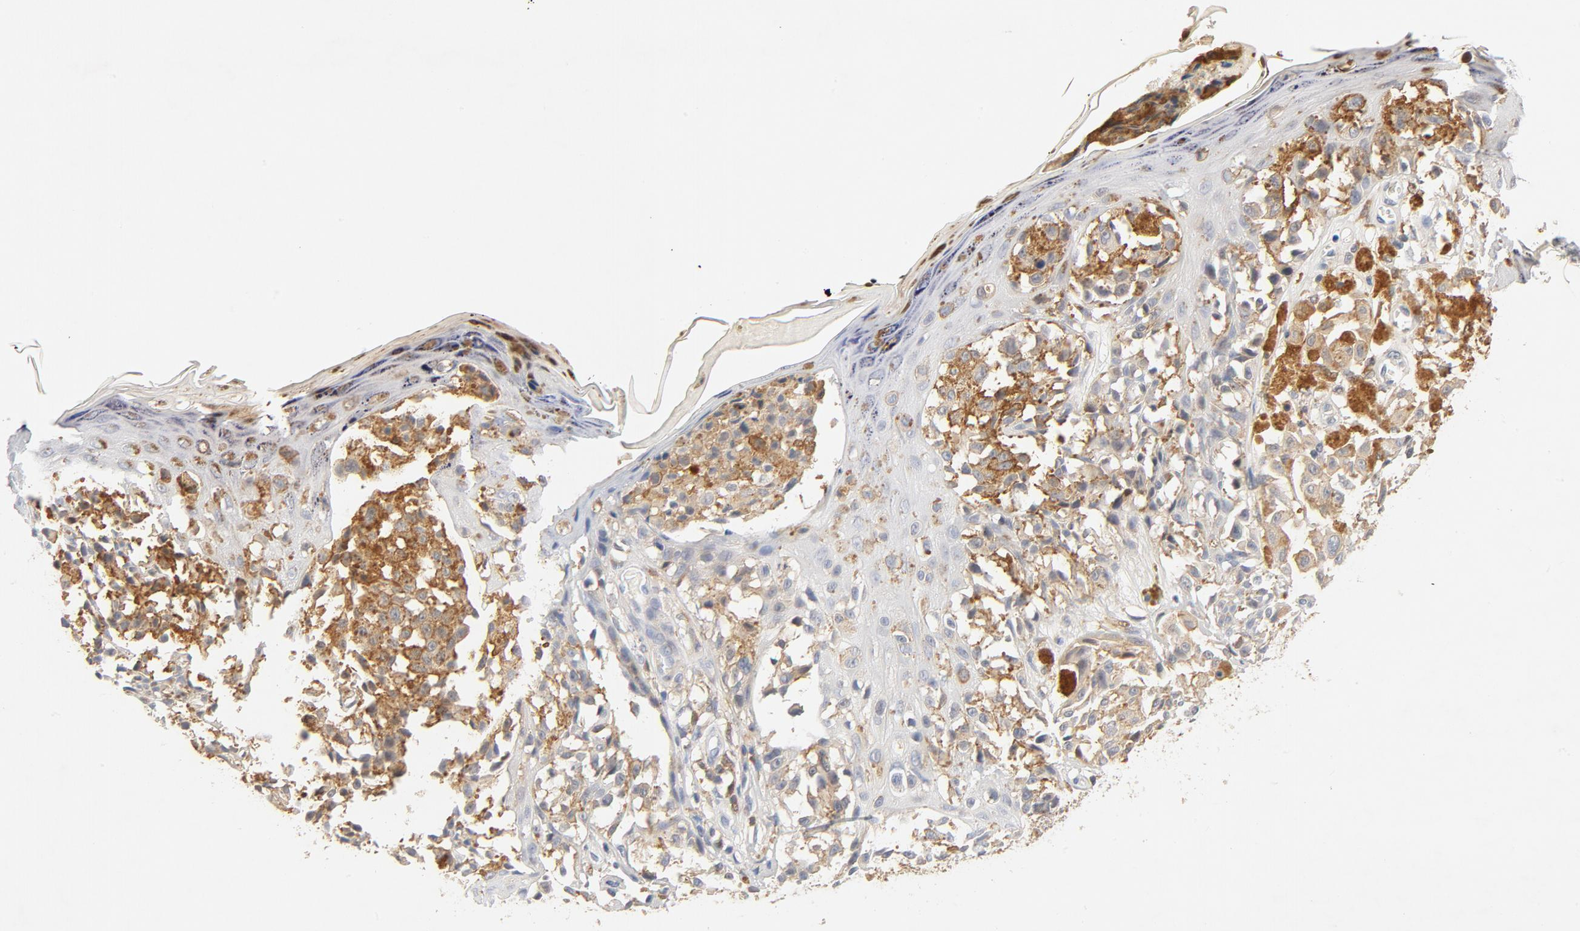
{"staining": {"intensity": "strong", "quantity": "25%-75%", "location": "cytoplasmic/membranous"}, "tissue": "melanoma", "cell_type": "Tumor cells", "image_type": "cancer", "snomed": [{"axis": "morphology", "description": "Malignant melanoma, NOS"}, {"axis": "topography", "description": "Skin"}], "caption": "Approximately 25%-75% of tumor cells in malignant melanoma show strong cytoplasmic/membranous protein expression as visualized by brown immunohistochemical staining.", "gene": "STAT1", "patient": {"sex": "female", "age": 38}}